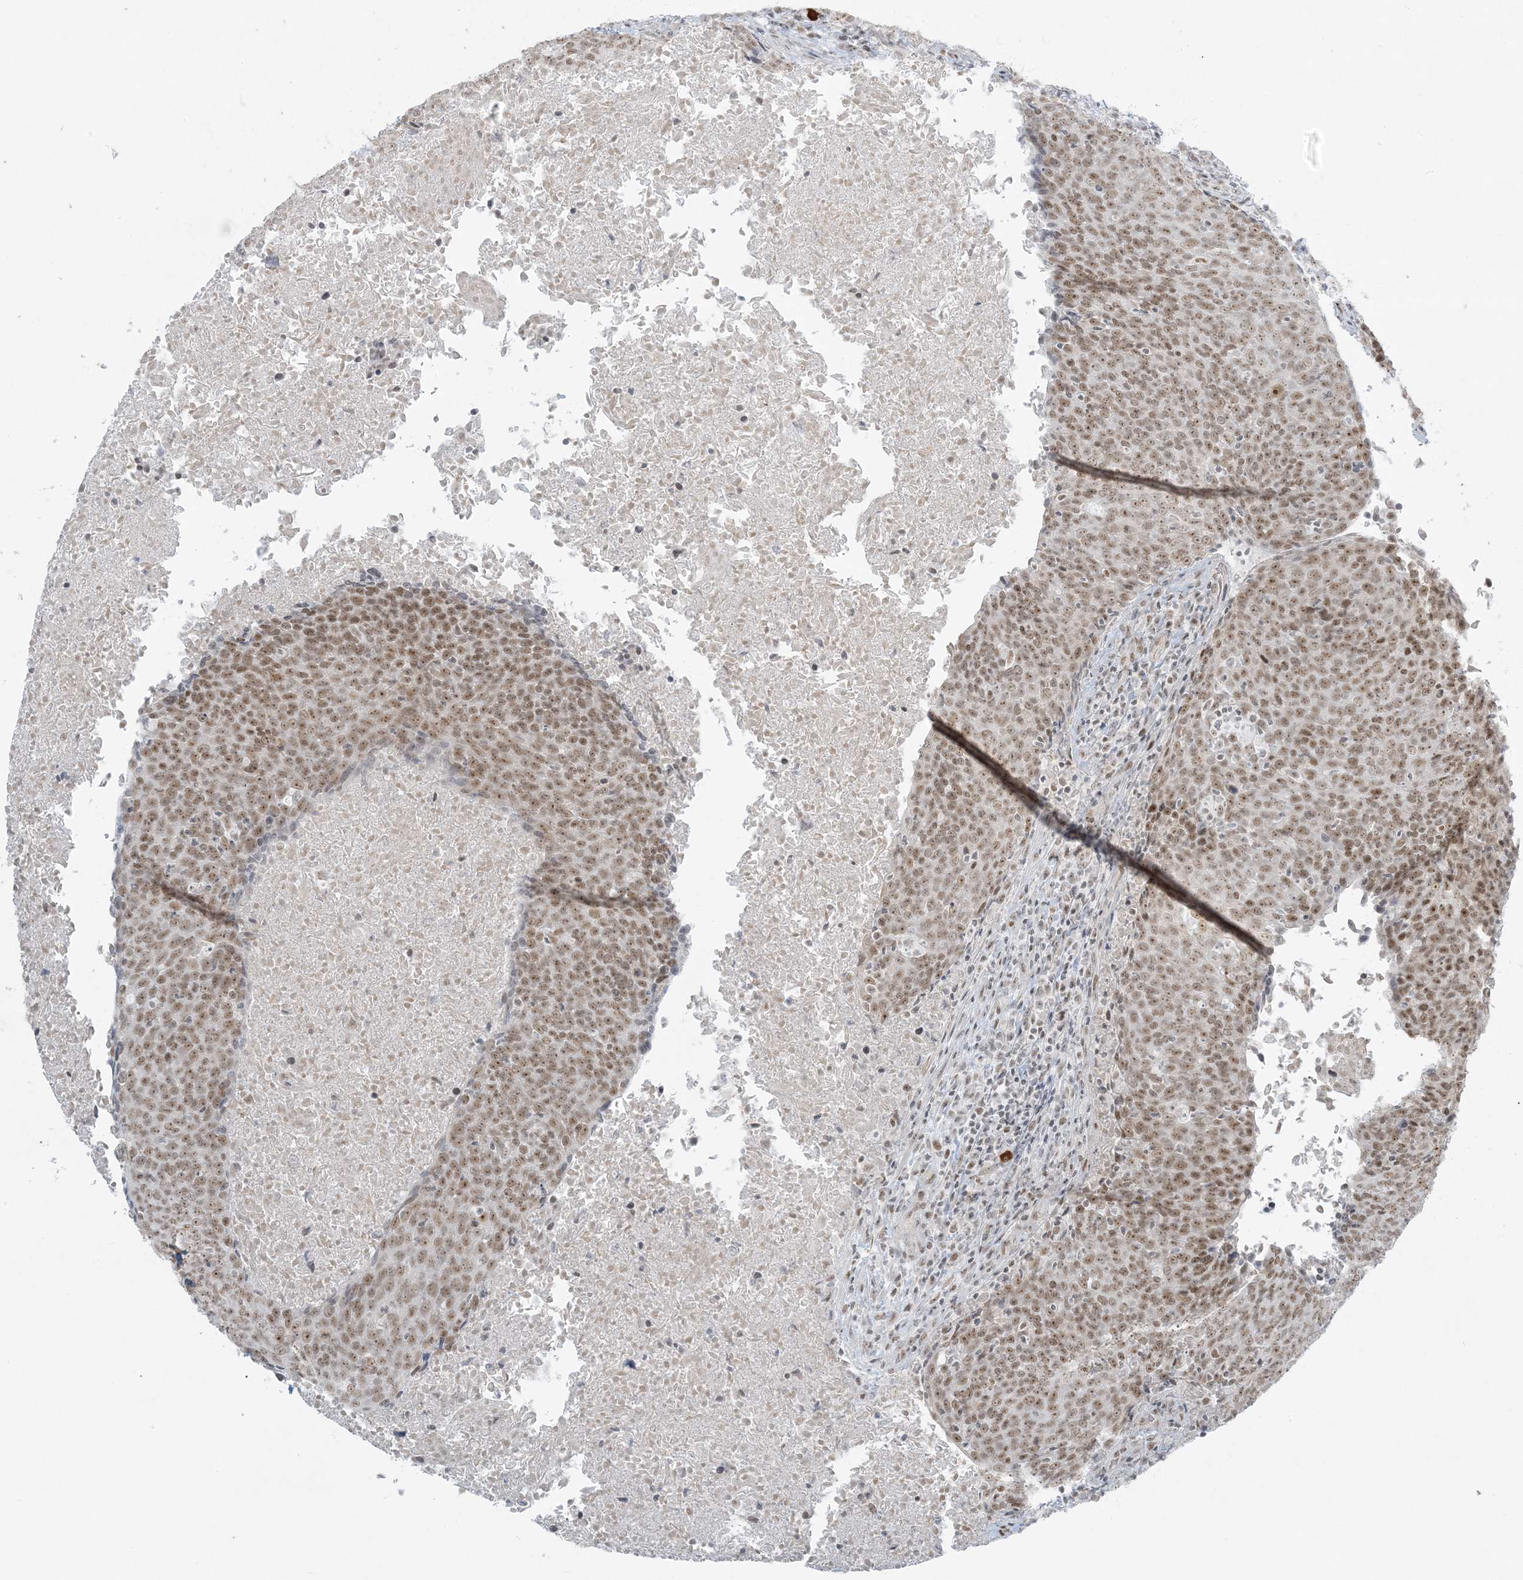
{"staining": {"intensity": "moderate", "quantity": ">75%", "location": "nuclear"}, "tissue": "head and neck cancer", "cell_type": "Tumor cells", "image_type": "cancer", "snomed": [{"axis": "morphology", "description": "Squamous cell carcinoma, NOS"}, {"axis": "morphology", "description": "Squamous cell carcinoma, metastatic, NOS"}, {"axis": "topography", "description": "Lymph node"}, {"axis": "topography", "description": "Head-Neck"}], "caption": "Human metastatic squamous cell carcinoma (head and neck) stained with a brown dye displays moderate nuclear positive expression in about >75% of tumor cells.", "gene": "ZNF787", "patient": {"sex": "male", "age": 62}}